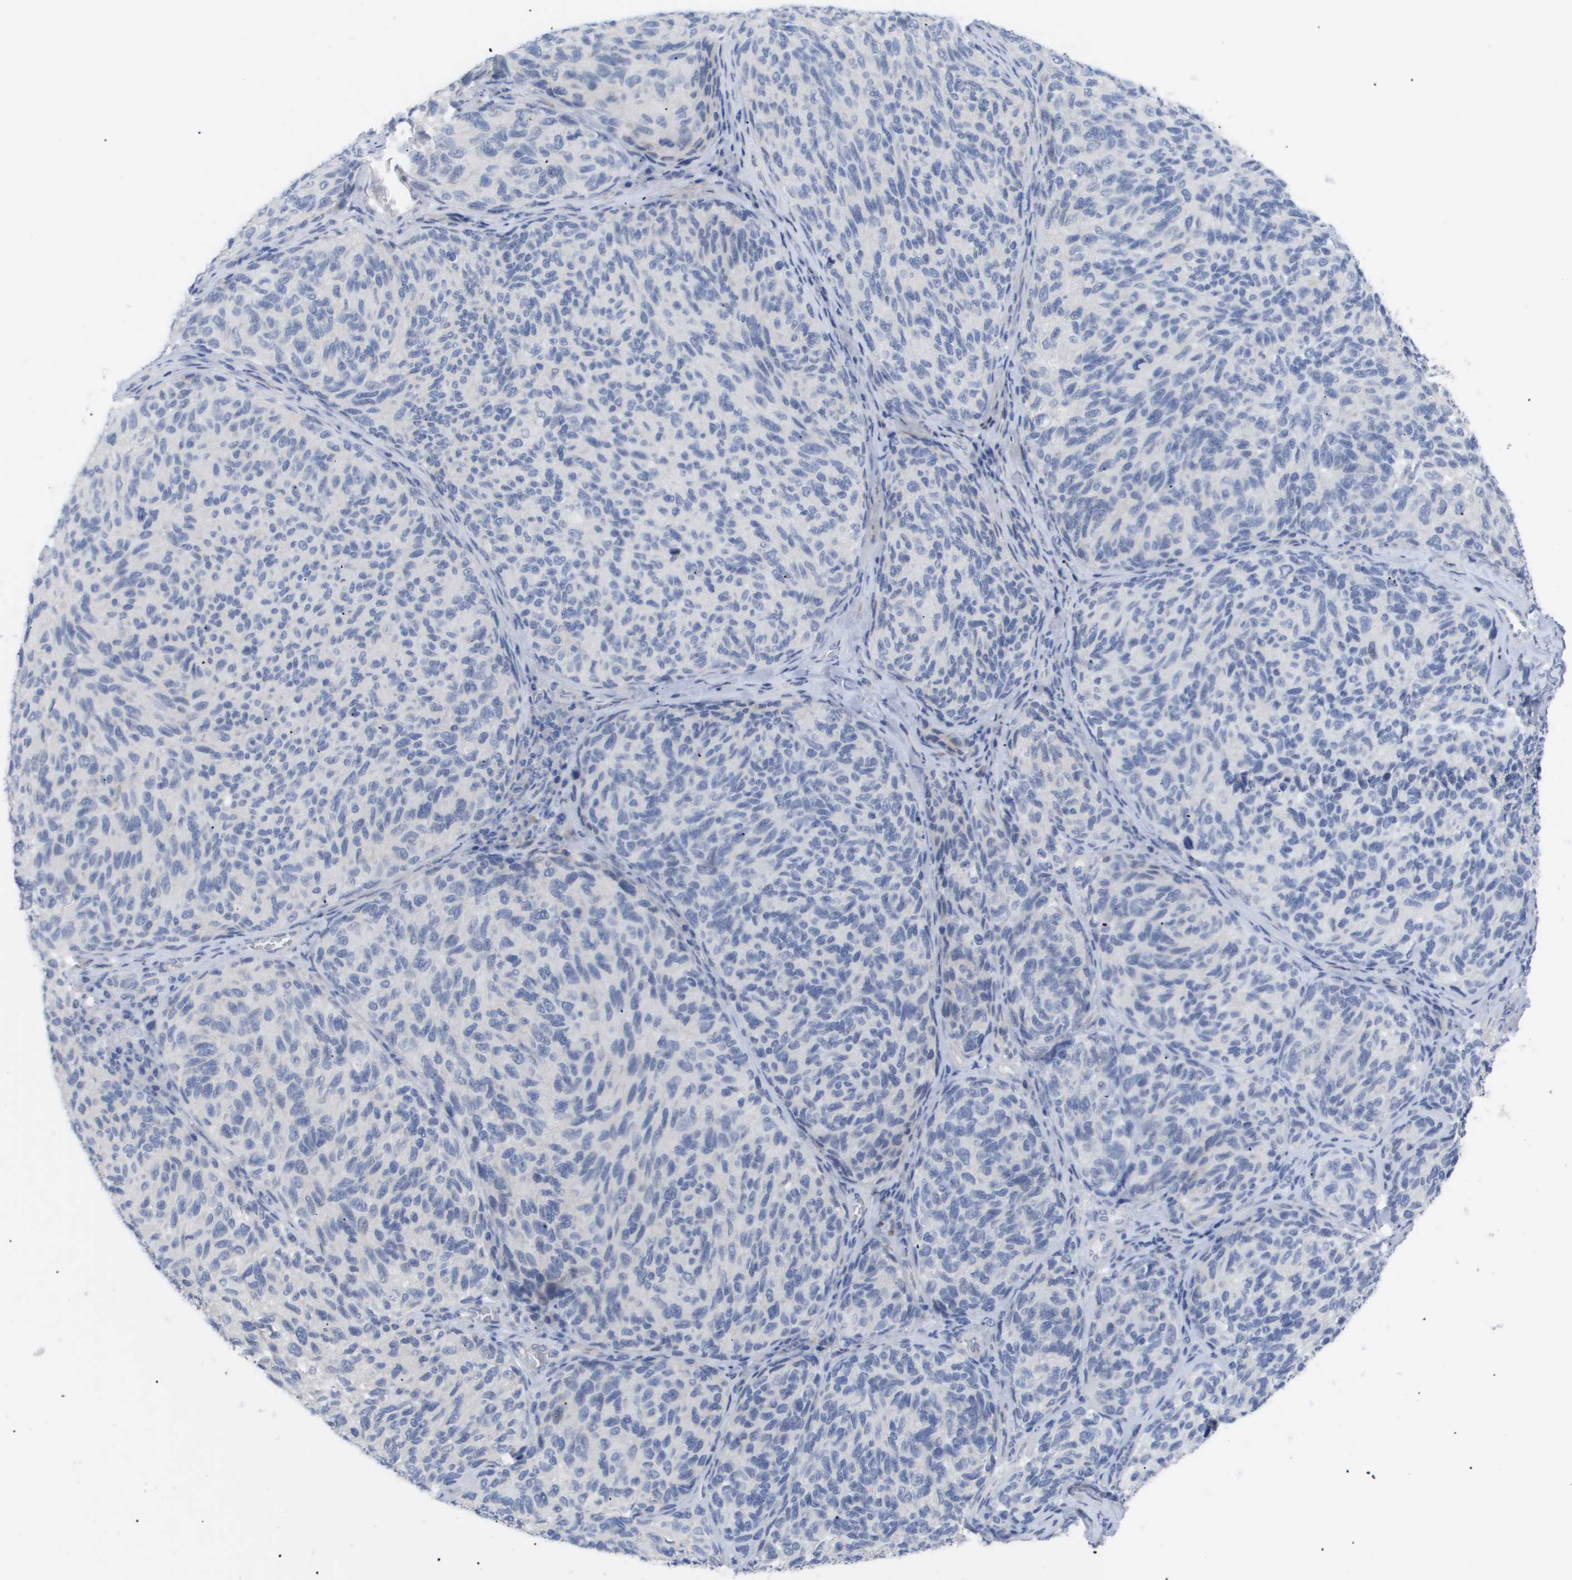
{"staining": {"intensity": "negative", "quantity": "none", "location": "none"}, "tissue": "melanoma", "cell_type": "Tumor cells", "image_type": "cancer", "snomed": [{"axis": "morphology", "description": "Malignant melanoma, NOS"}, {"axis": "topography", "description": "Skin"}], "caption": "Tumor cells are negative for protein expression in human melanoma. (IHC, brightfield microscopy, high magnification).", "gene": "CAV3", "patient": {"sex": "female", "age": 73}}